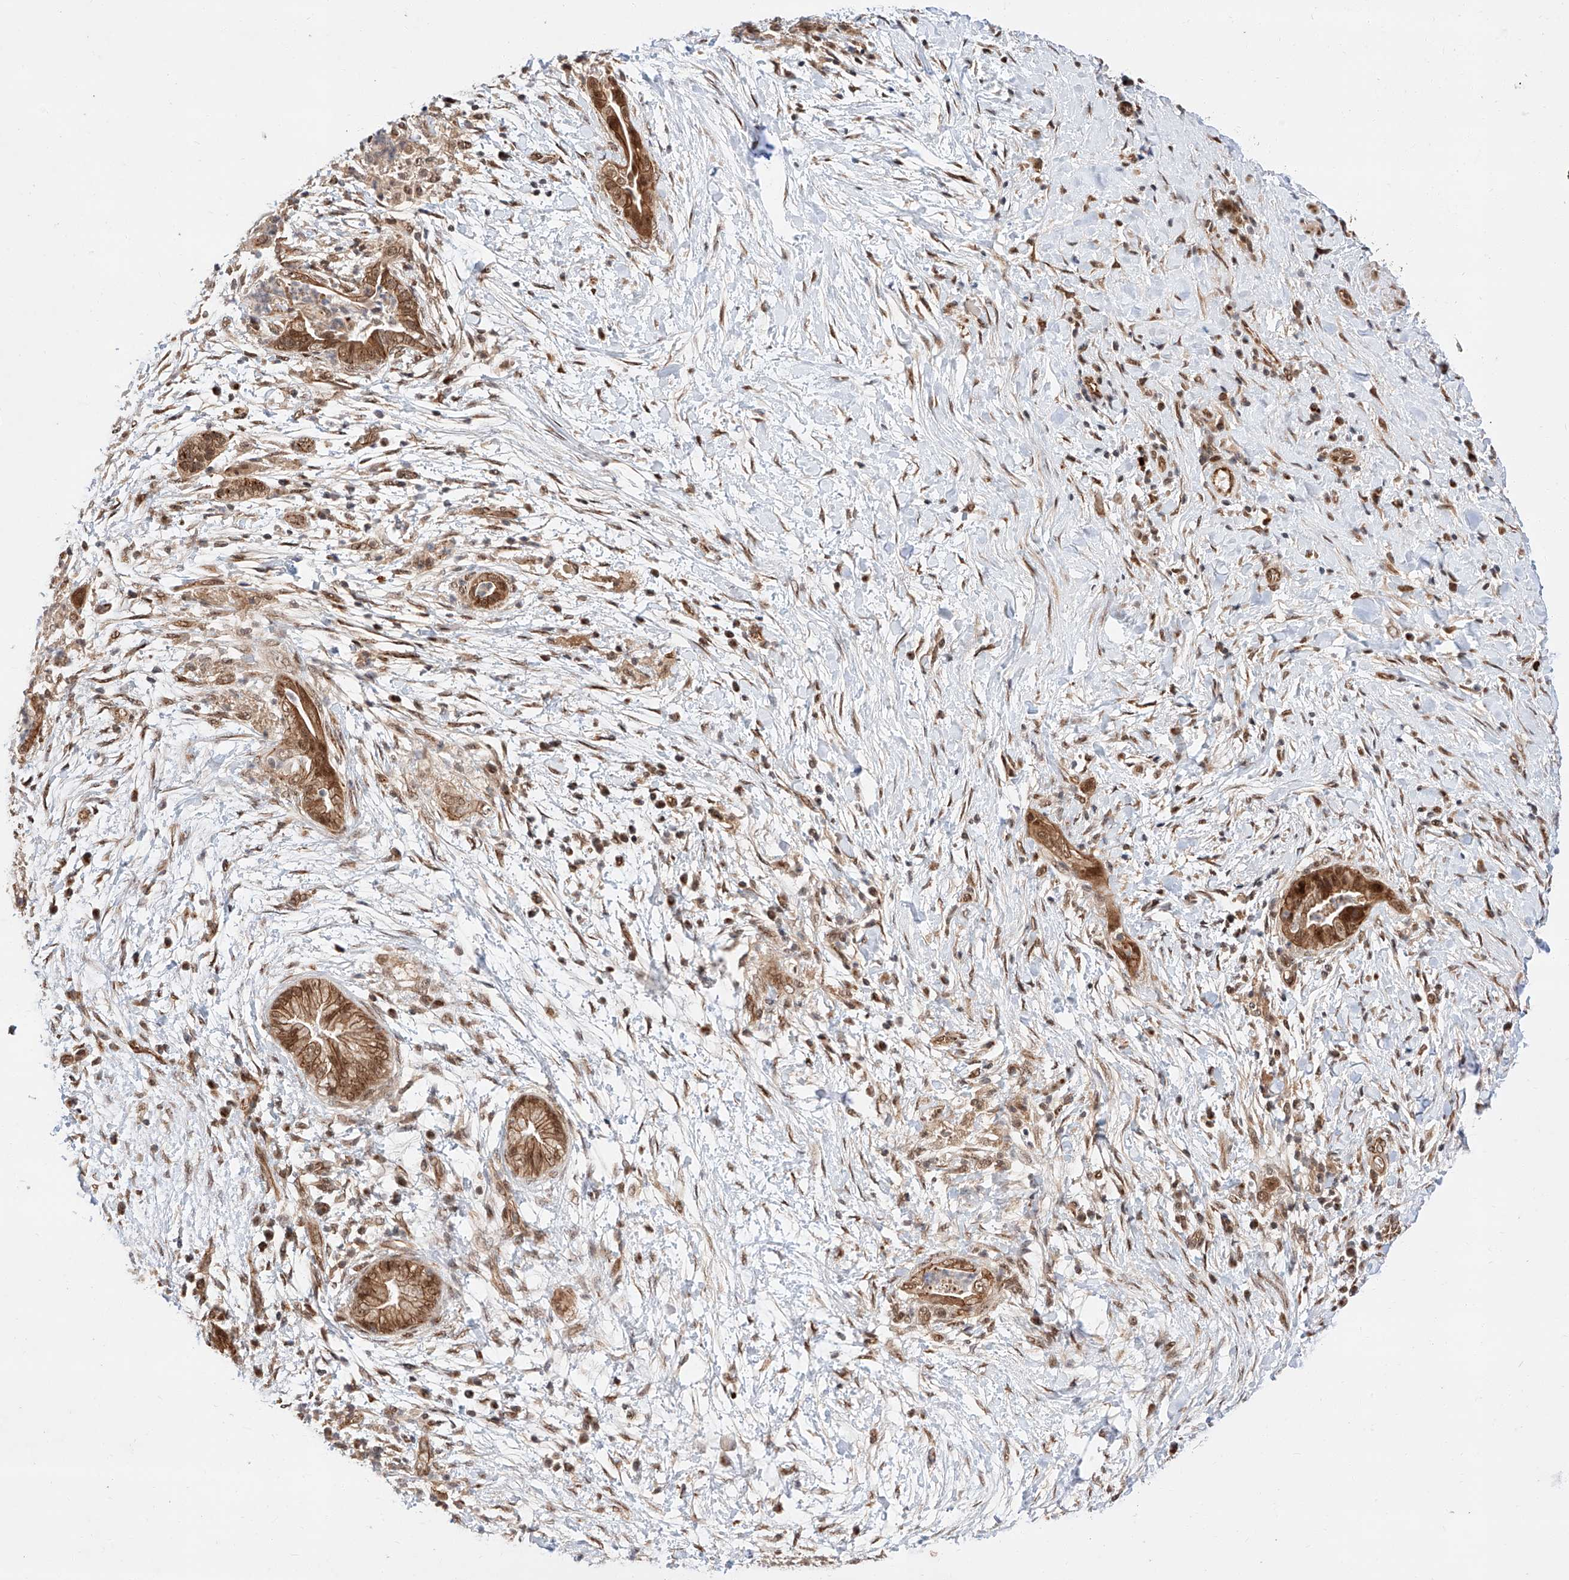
{"staining": {"intensity": "strong", "quantity": ">75%", "location": "cytoplasmic/membranous,nuclear"}, "tissue": "pancreatic cancer", "cell_type": "Tumor cells", "image_type": "cancer", "snomed": [{"axis": "morphology", "description": "Adenocarcinoma, NOS"}, {"axis": "topography", "description": "Pancreas"}], "caption": "Pancreatic adenocarcinoma was stained to show a protein in brown. There is high levels of strong cytoplasmic/membranous and nuclear staining in approximately >75% of tumor cells.", "gene": "THTPA", "patient": {"sex": "male", "age": 75}}